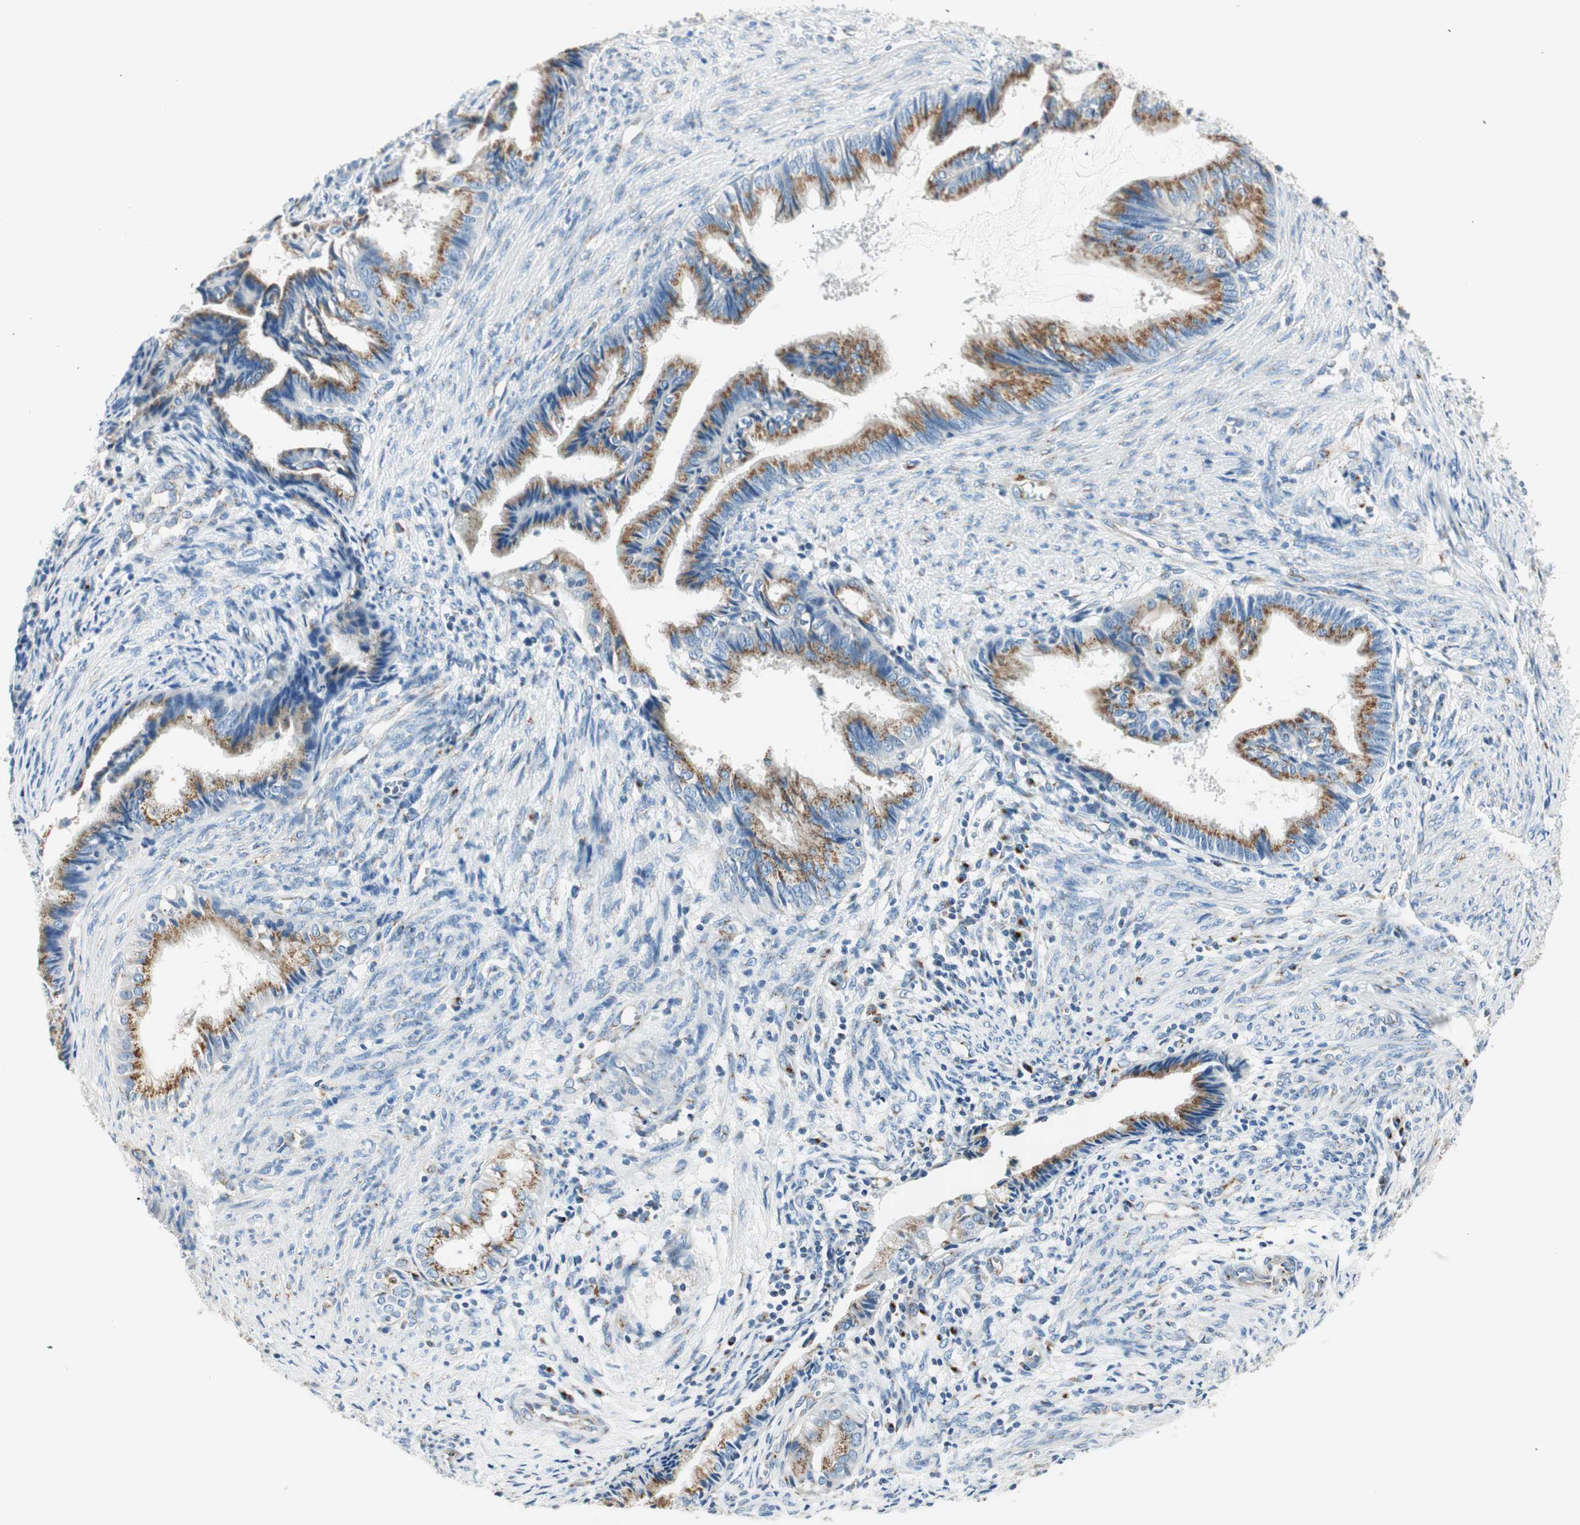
{"staining": {"intensity": "strong", "quantity": "25%-75%", "location": "cytoplasmic/membranous"}, "tissue": "endometrial cancer", "cell_type": "Tumor cells", "image_type": "cancer", "snomed": [{"axis": "morphology", "description": "Adenocarcinoma, NOS"}, {"axis": "topography", "description": "Endometrium"}], "caption": "Protein staining displays strong cytoplasmic/membranous expression in about 25%-75% of tumor cells in adenocarcinoma (endometrial).", "gene": "TMF1", "patient": {"sex": "female", "age": 86}}